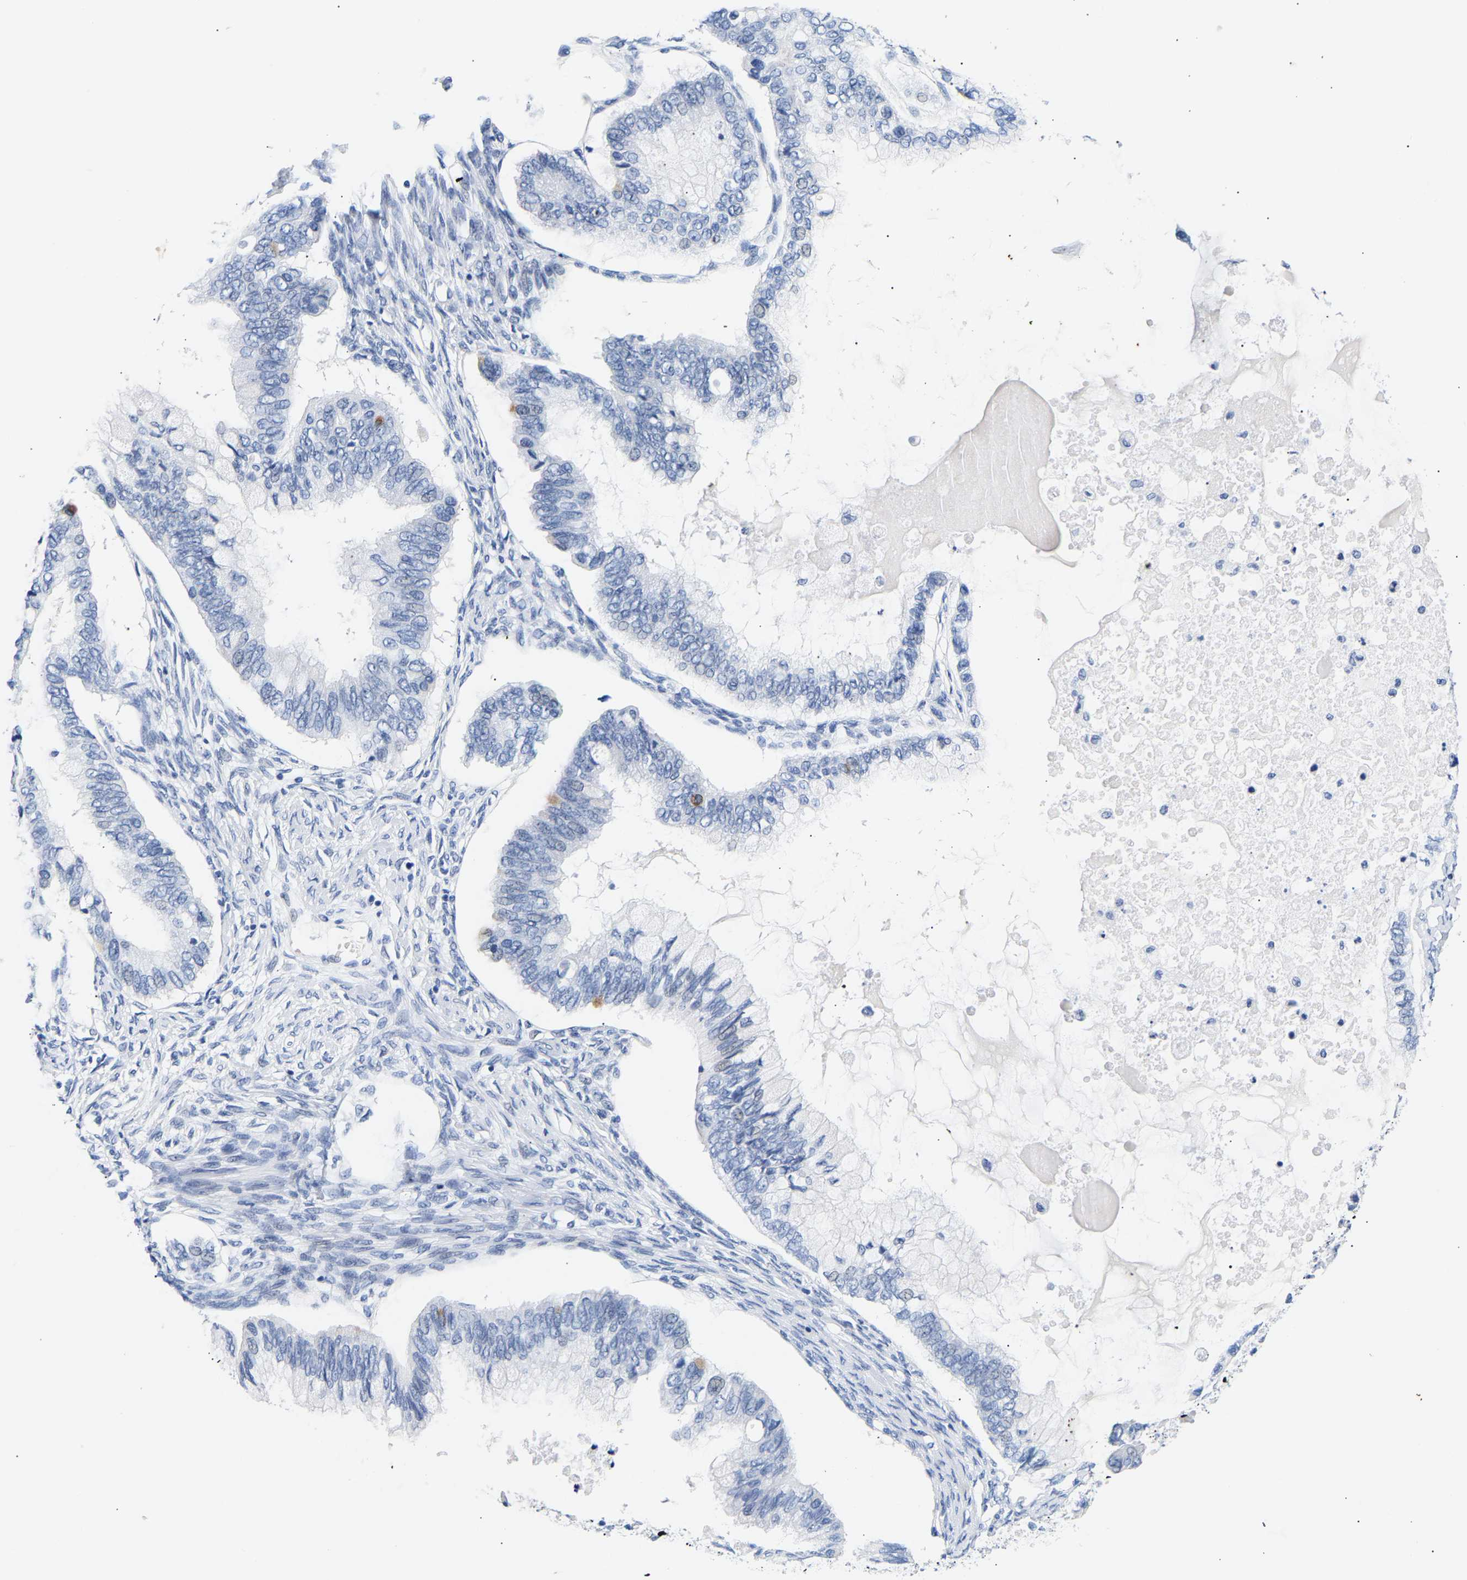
{"staining": {"intensity": "negative", "quantity": "none", "location": "none"}, "tissue": "ovarian cancer", "cell_type": "Tumor cells", "image_type": "cancer", "snomed": [{"axis": "morphology", "description": "Cystadenocarcinoma, mucinous, NOS"}, {"axis": "topography", "description": "Ovary"}], "caption": "Human ovarian mucinous cystadenocarcinoma stained for a protein using IHC shows no expression in tumor cells.", "gene": "SPINK2", "patient": {"sex": "female", "age": 80}}